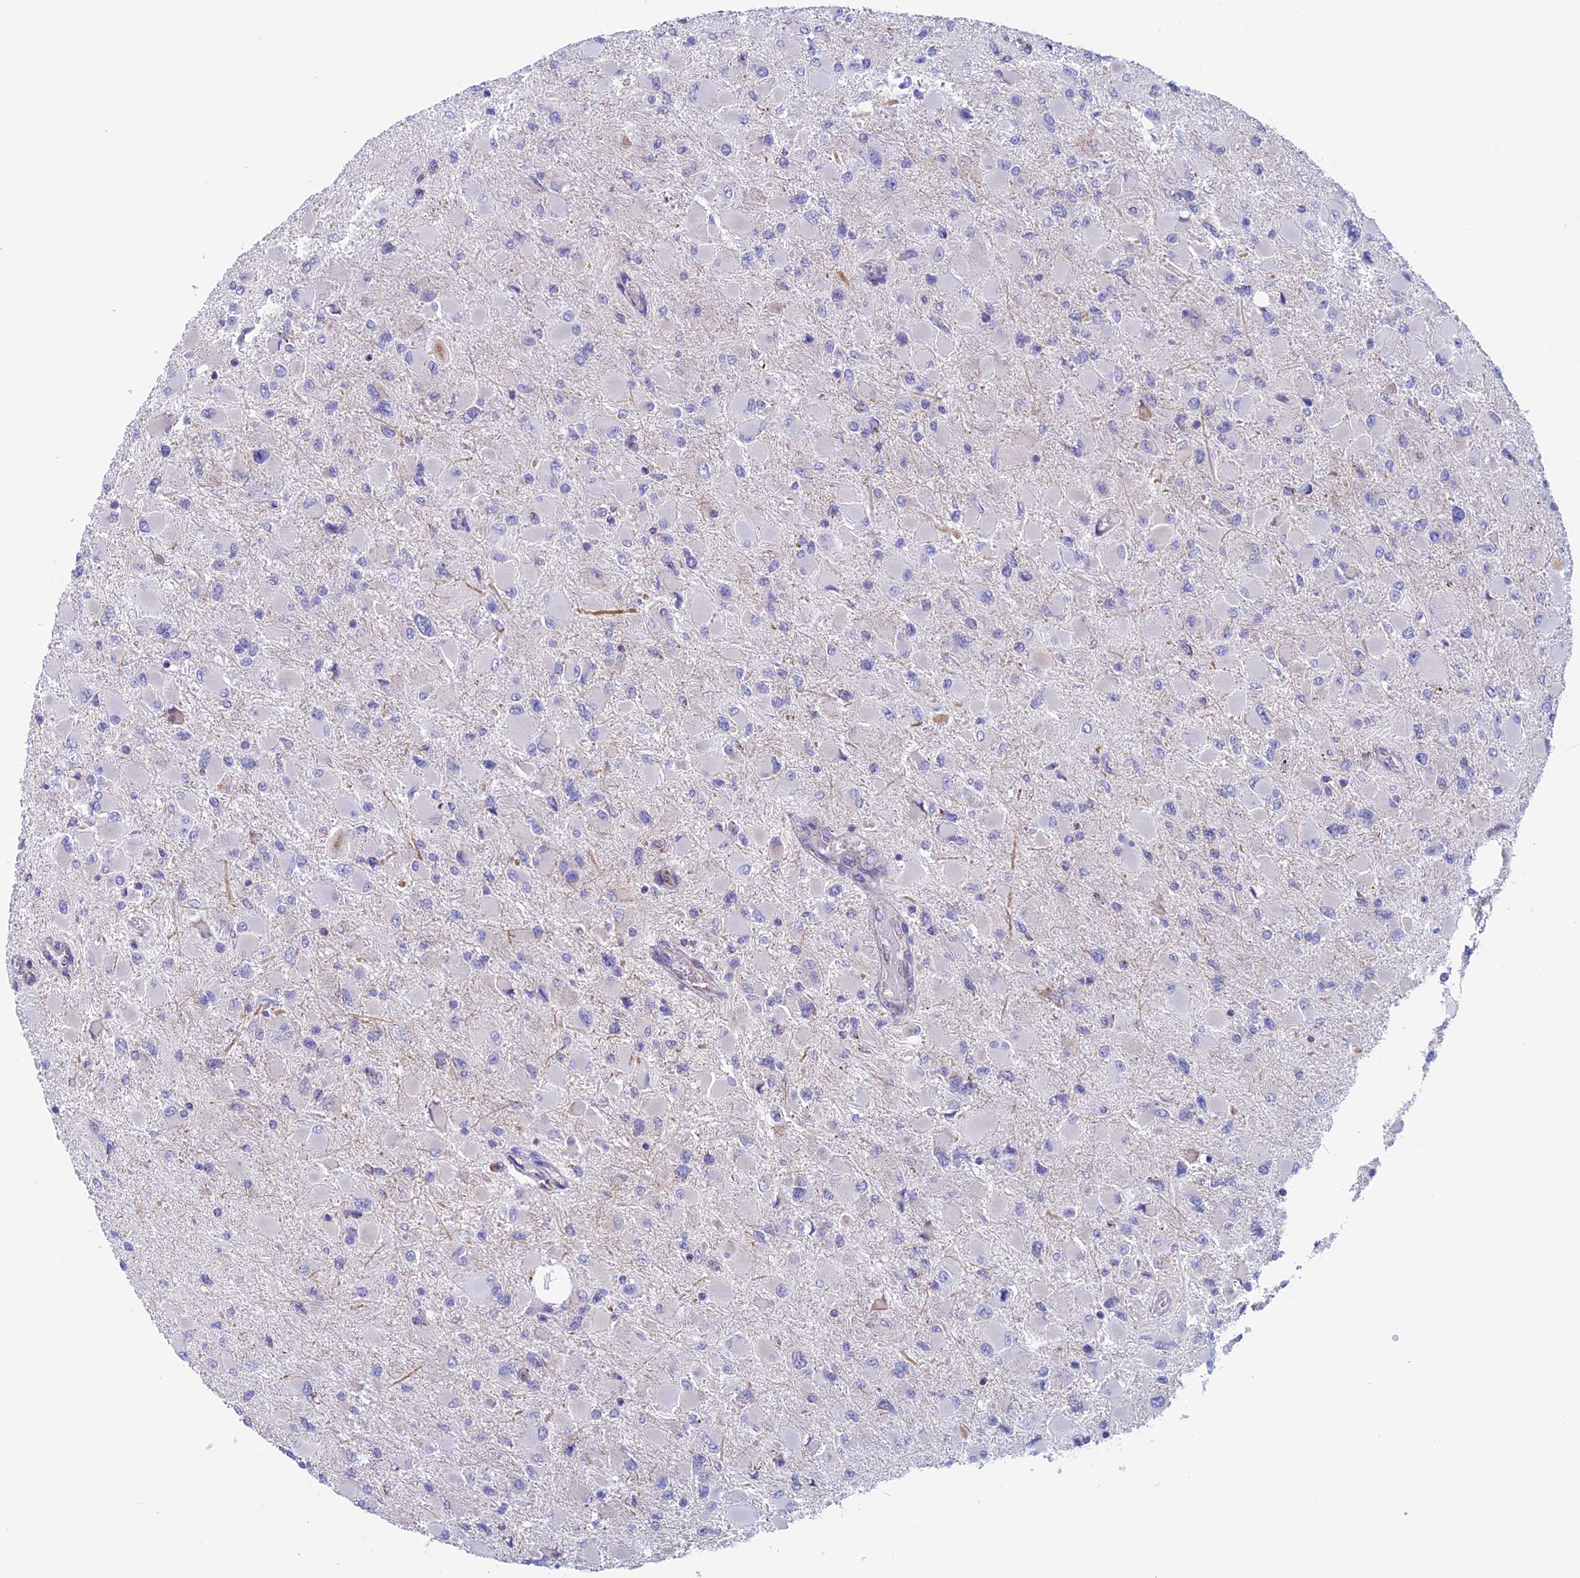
{"staining": {"intensity": "negative", "quantity": "none", "location": "none"}, "tissue": "glioma", "cell_type": "Tumor cells", "image_type": "cancer", "snomed": [{"axis": "morphology", "description": "Glioma, malignant, High grade"}, {"axis": "topography", "description": "Cerebral cortex"}], "caption": "DAB immunohistochemical staining of glioma displays no significant expression in tumor cells.", "gene": "NDUFB9", "patient": {"sex": "female", "age": 36}}